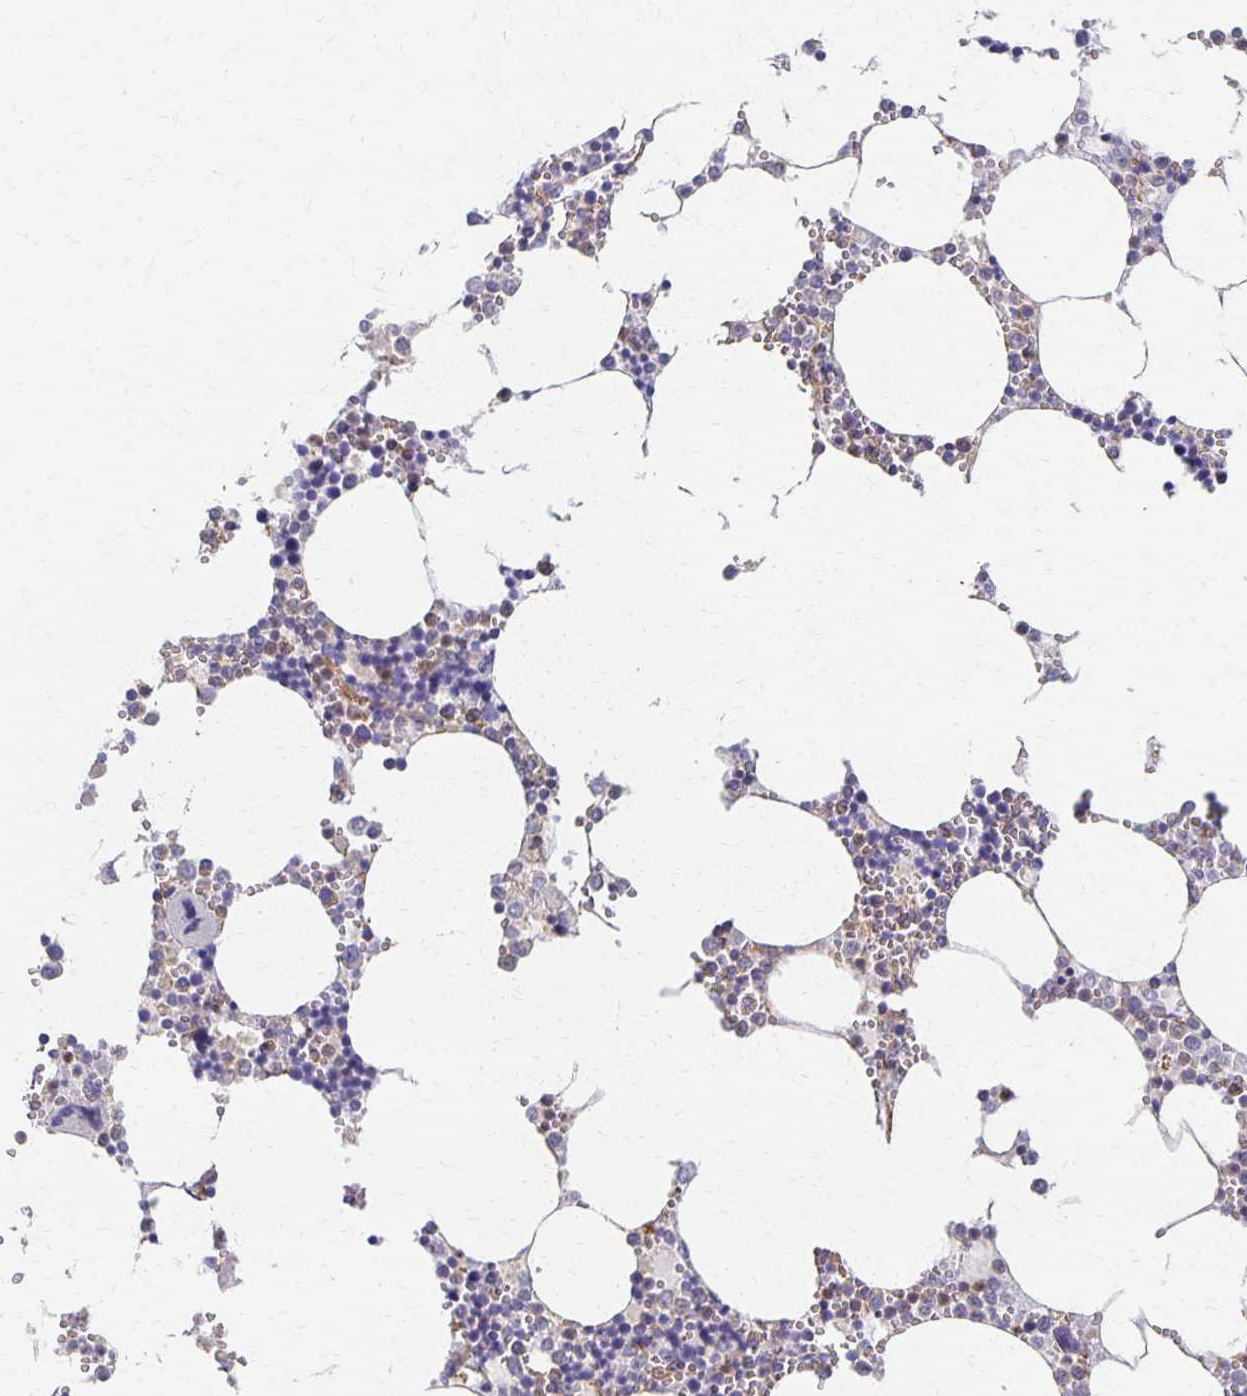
{"staining": {"intensity": "weak", "quantity": "<25%", "location": "cytoplasmic/membranous"}, "tissue": "bone marrow", "cell_type": "Hematopoietic cells", "image_type": "normal", "snomed": [{"axis": "morphology", "description": "Normal tissue, NOS"}, {"axis": "topography", "description": "Bone marrow"}], "caption": "An immunohistochemistry image of normal bone marrow is shown. There is no staining in hematopoietic cells of bone marrow. Nuclei are stained in blue.", "gene": "SORL1", "patient": {"sex": "male", "age": 54}}